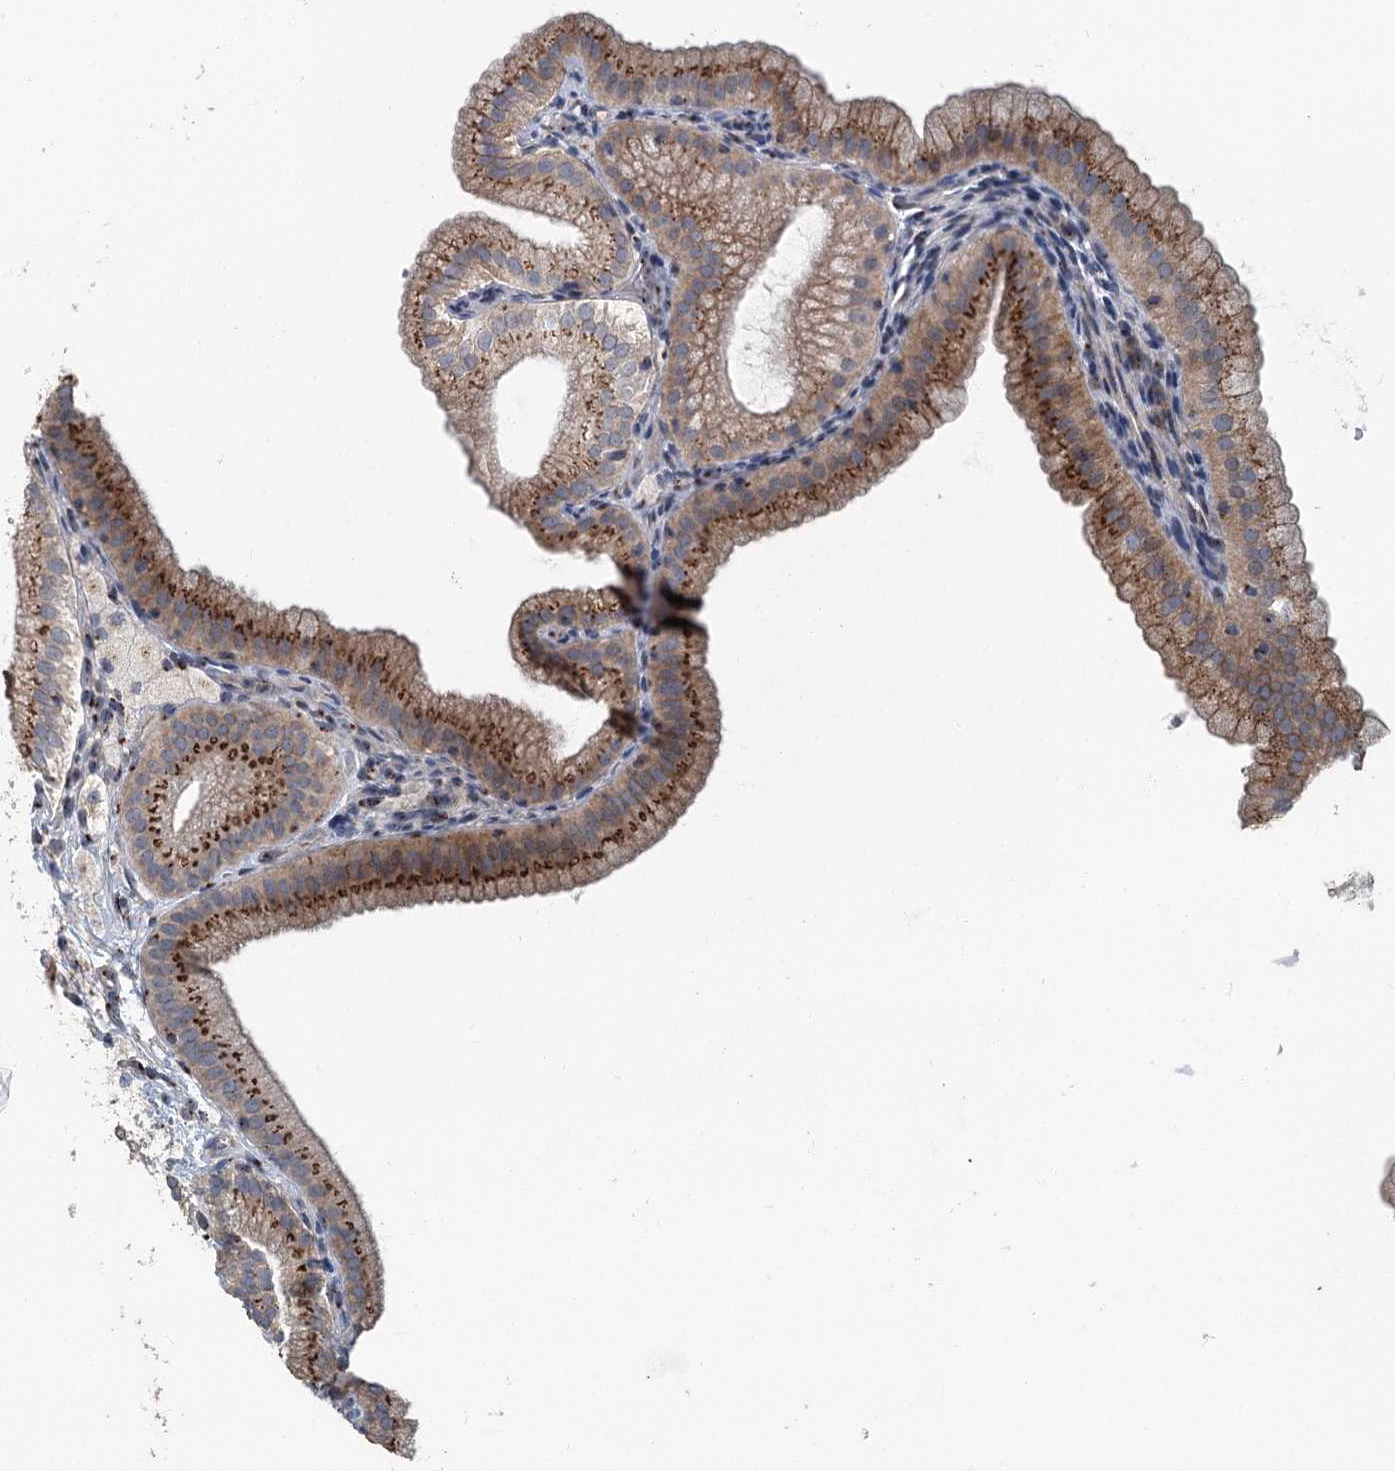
{"staining": {"intensity": "strong", "quantity": ">75%", "location": "cytoplasmic/membranous"}, "tissue": "gallbladder", "cell_type": "Glandular cells", "image_type": "normal", "snomed": [{"axis": "morphology", "description": "Normal tissue, NOS"}, {"axis": "topography", "description": "Gallbladder"}], "caption": "DAB immunohistochemical staining of unremarkable gallbladder displays strong cytoplasmic/membranous protein expression in about >75% of glandular cells. The staining is performed using DAB (3,3'-diaminobenzidine) brown chromogen to label protein expression. The nuclei are counter-stained blue using hematoxylin.", "gene": "ITIH5", "patient": {"sex": "male", "age": 55}}